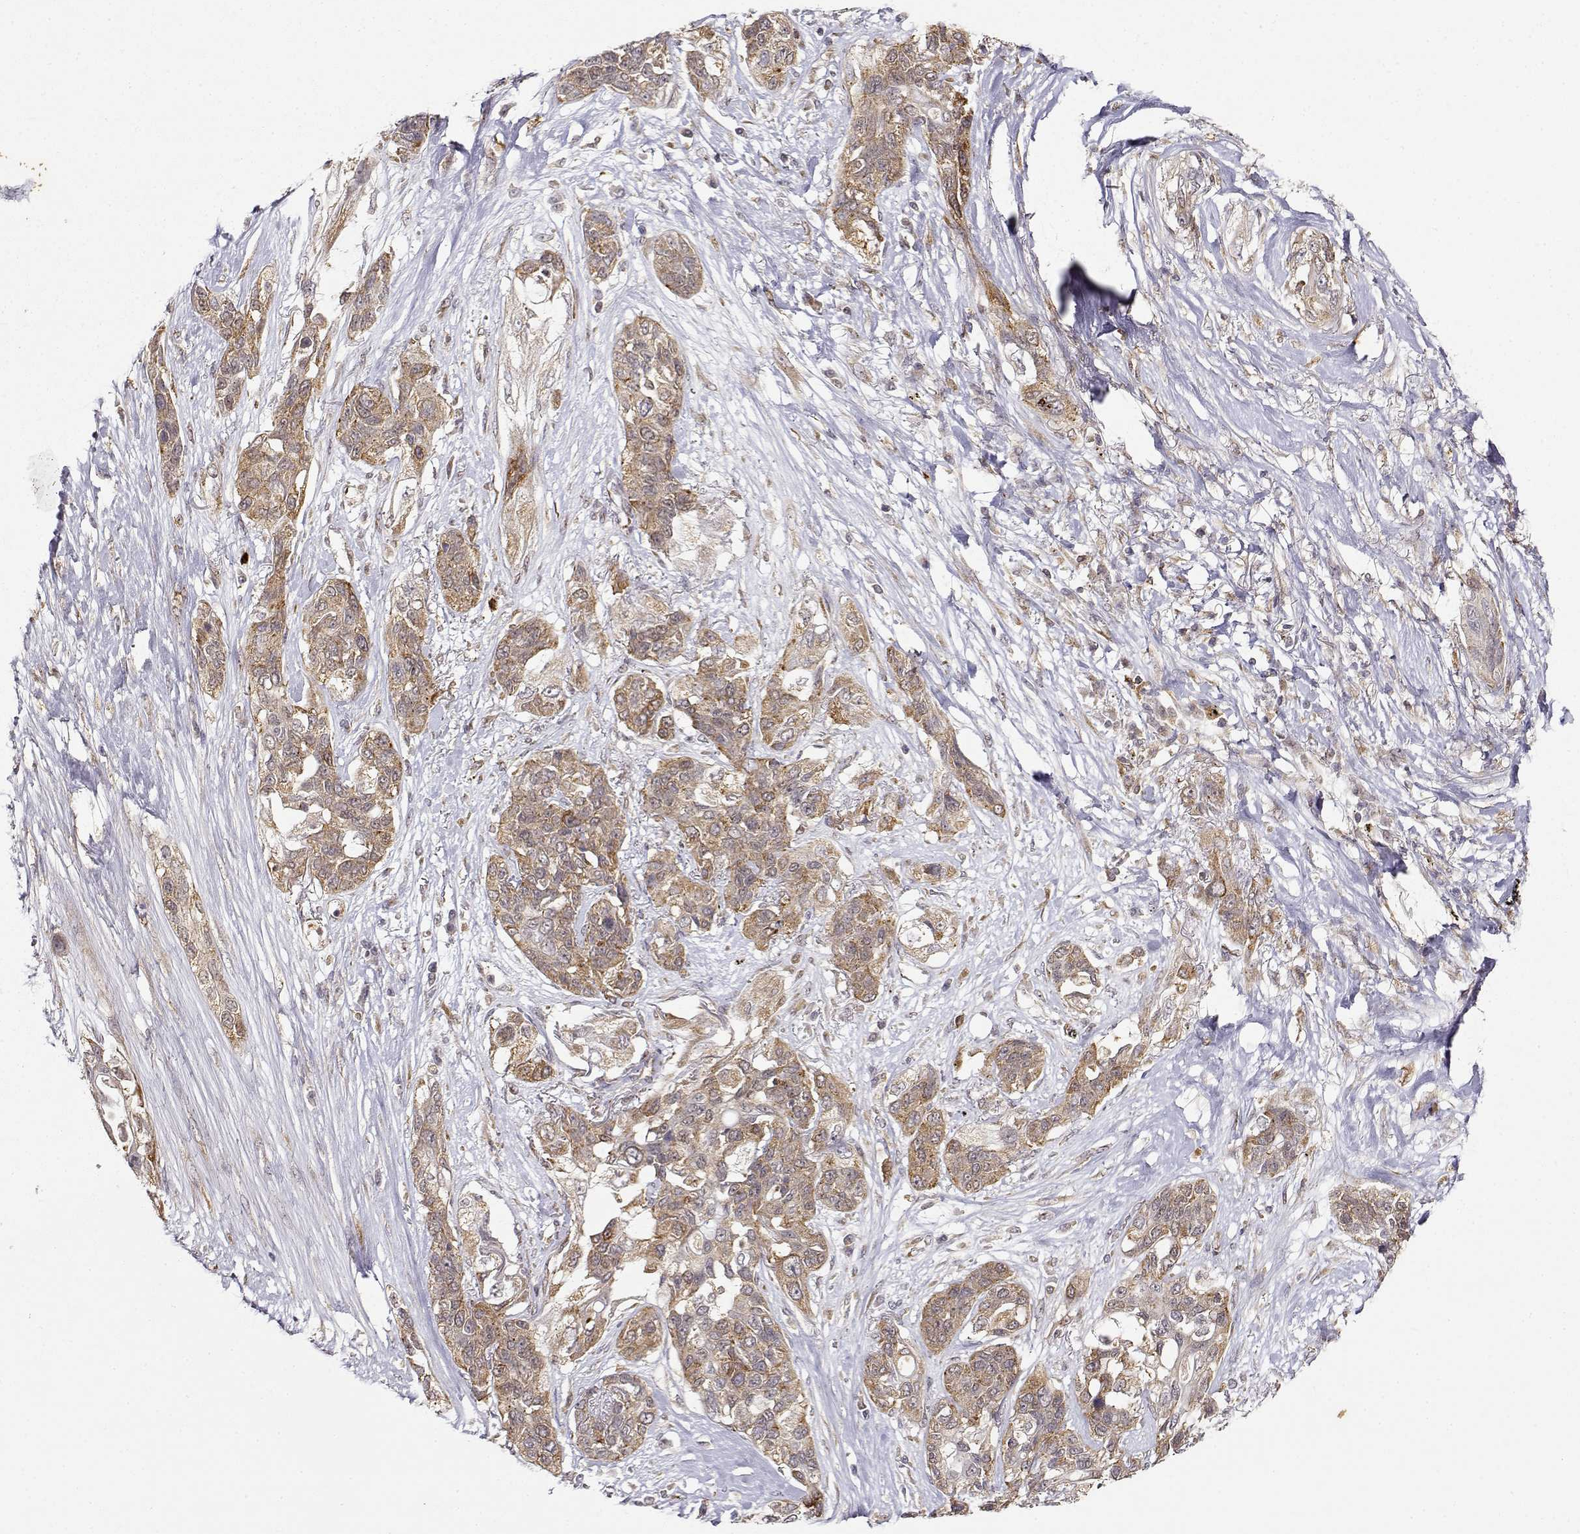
{"staining": {"intensity": "moderate", "quantity": "25%-75%", "location": "cytoplasmic/membranous"}, "tissue": "lung cancer", "cell_type": "Tumor cells", "image_type": "cancer", "snomed": [{"axis": "morphology", "description": "Squamous cell carcinoma, NOS"}, {"axis": "topography", "description": "Lung"}], "caption": "DAB immunohistochemical staining of lung cancer (squamous cell carcinoma) exhibits moderate cytoplasmic/membranous protein staining in about 25%-75% of tumor cells.", "gene": "RNF13", "patient": {"sex": "female", "age": 70}}